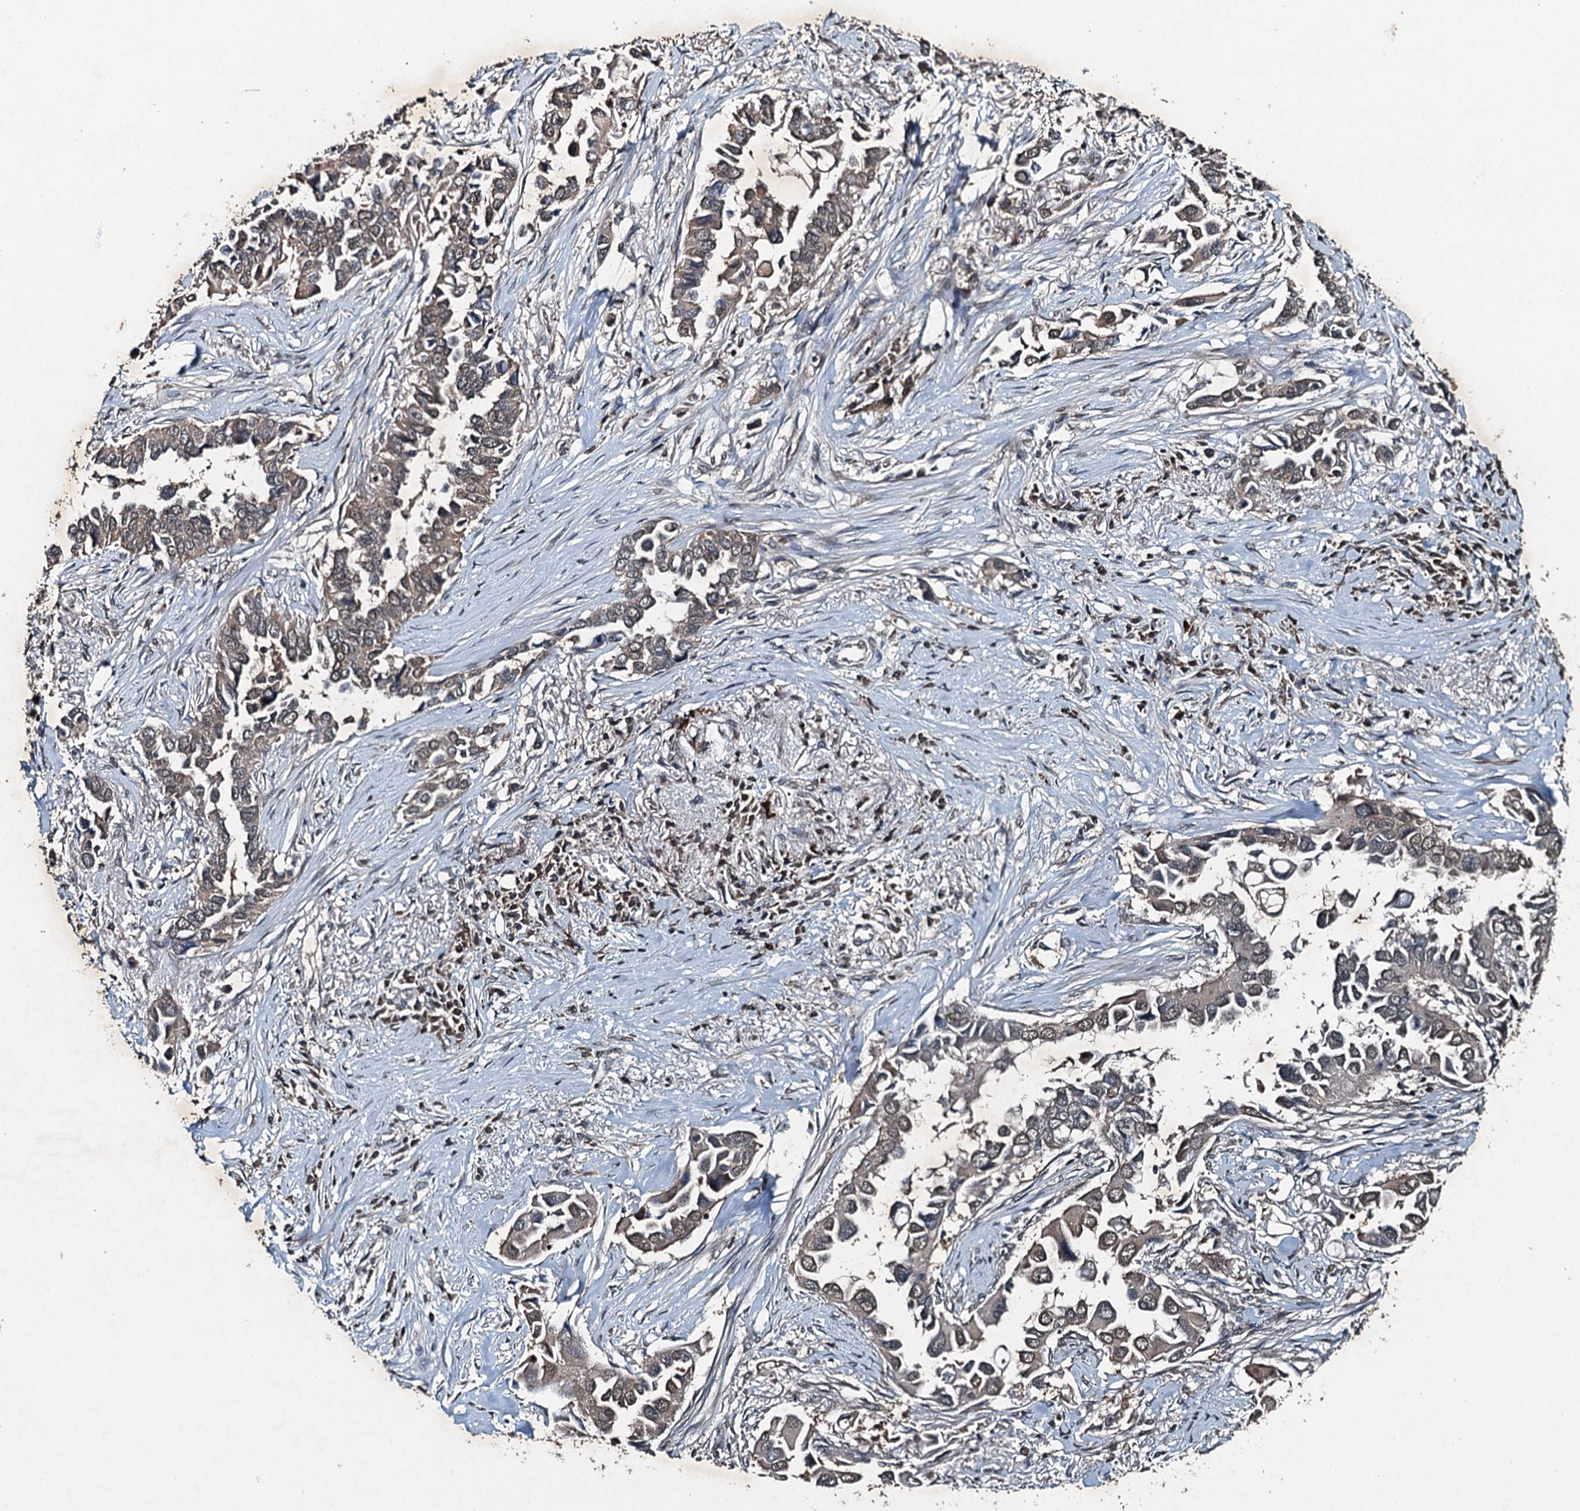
{"staining": {"intensity": "weak", "quantity": "<25%", "location": "cytoplasmic/membranous"}, "tissue": "lung cancer", "cell_type": "Tumor cells", "image_type": "cancer", "snomed": [{"axis": "morphology", "description": "Adenocarcinoma, NOS"}, {"axis": "topography", "description": "Lung"}], "caption": "DAB immunohistochemical staining of lung cancer (adenocarcinoma) reveals no significant positivity in tumor cells.", "gene": "TCTN1", "patient": {"sex": "female", "age": 76}}